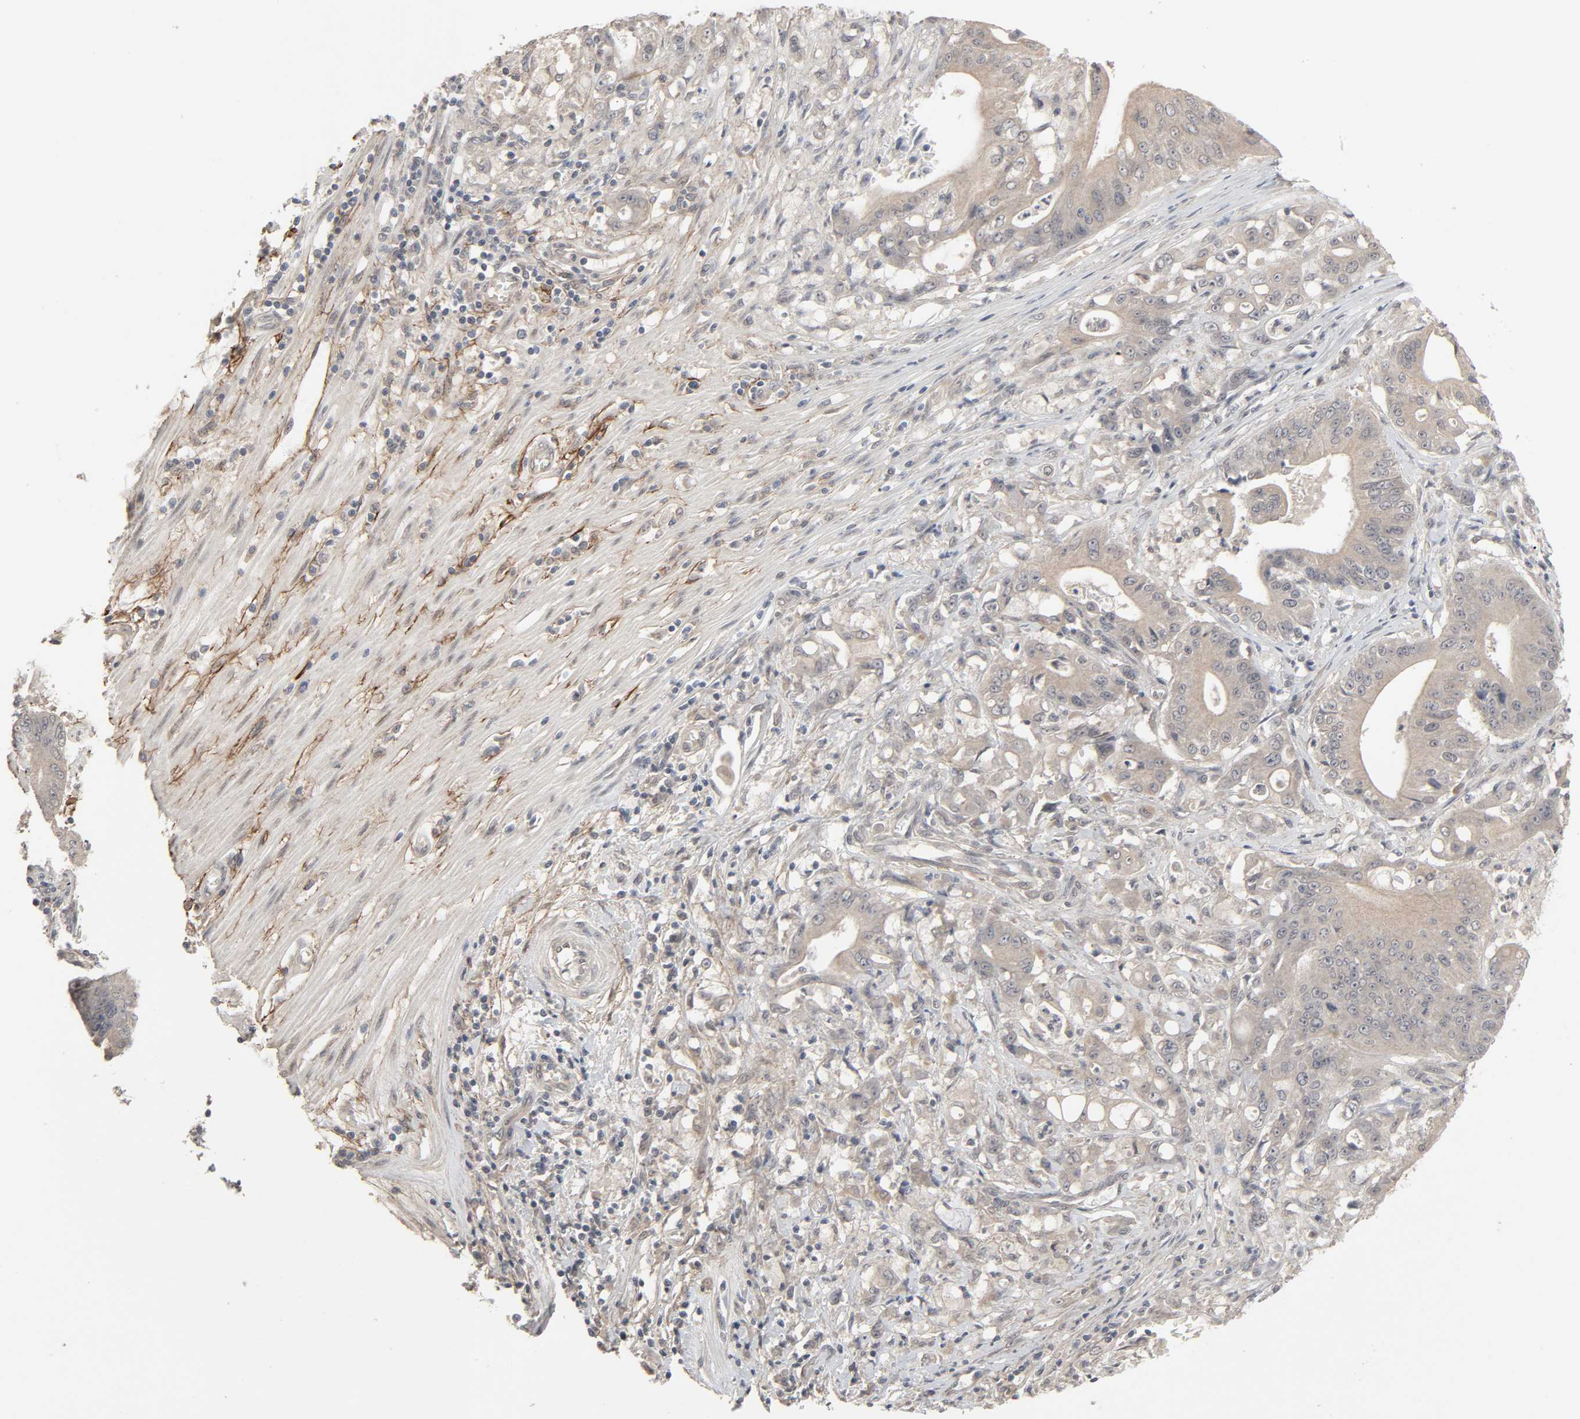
{"staining": {"intensity": "negative", "quantity": "none", "location": "none"}, "tissue": "pancreatic cancer", "cell_type": "Tumor cells", "image_type": "cancer", "snomed": [{"axis": "morphology", "description": "Normal tissue, NOS"}, {"axis": "topography", "description": "Lymph node"}], "caption": "Tumor cells show no significant protein positivity in pancreatic cancer.", "gene": "ZNF222", "patient": {"sex": "male", "age": 62}}